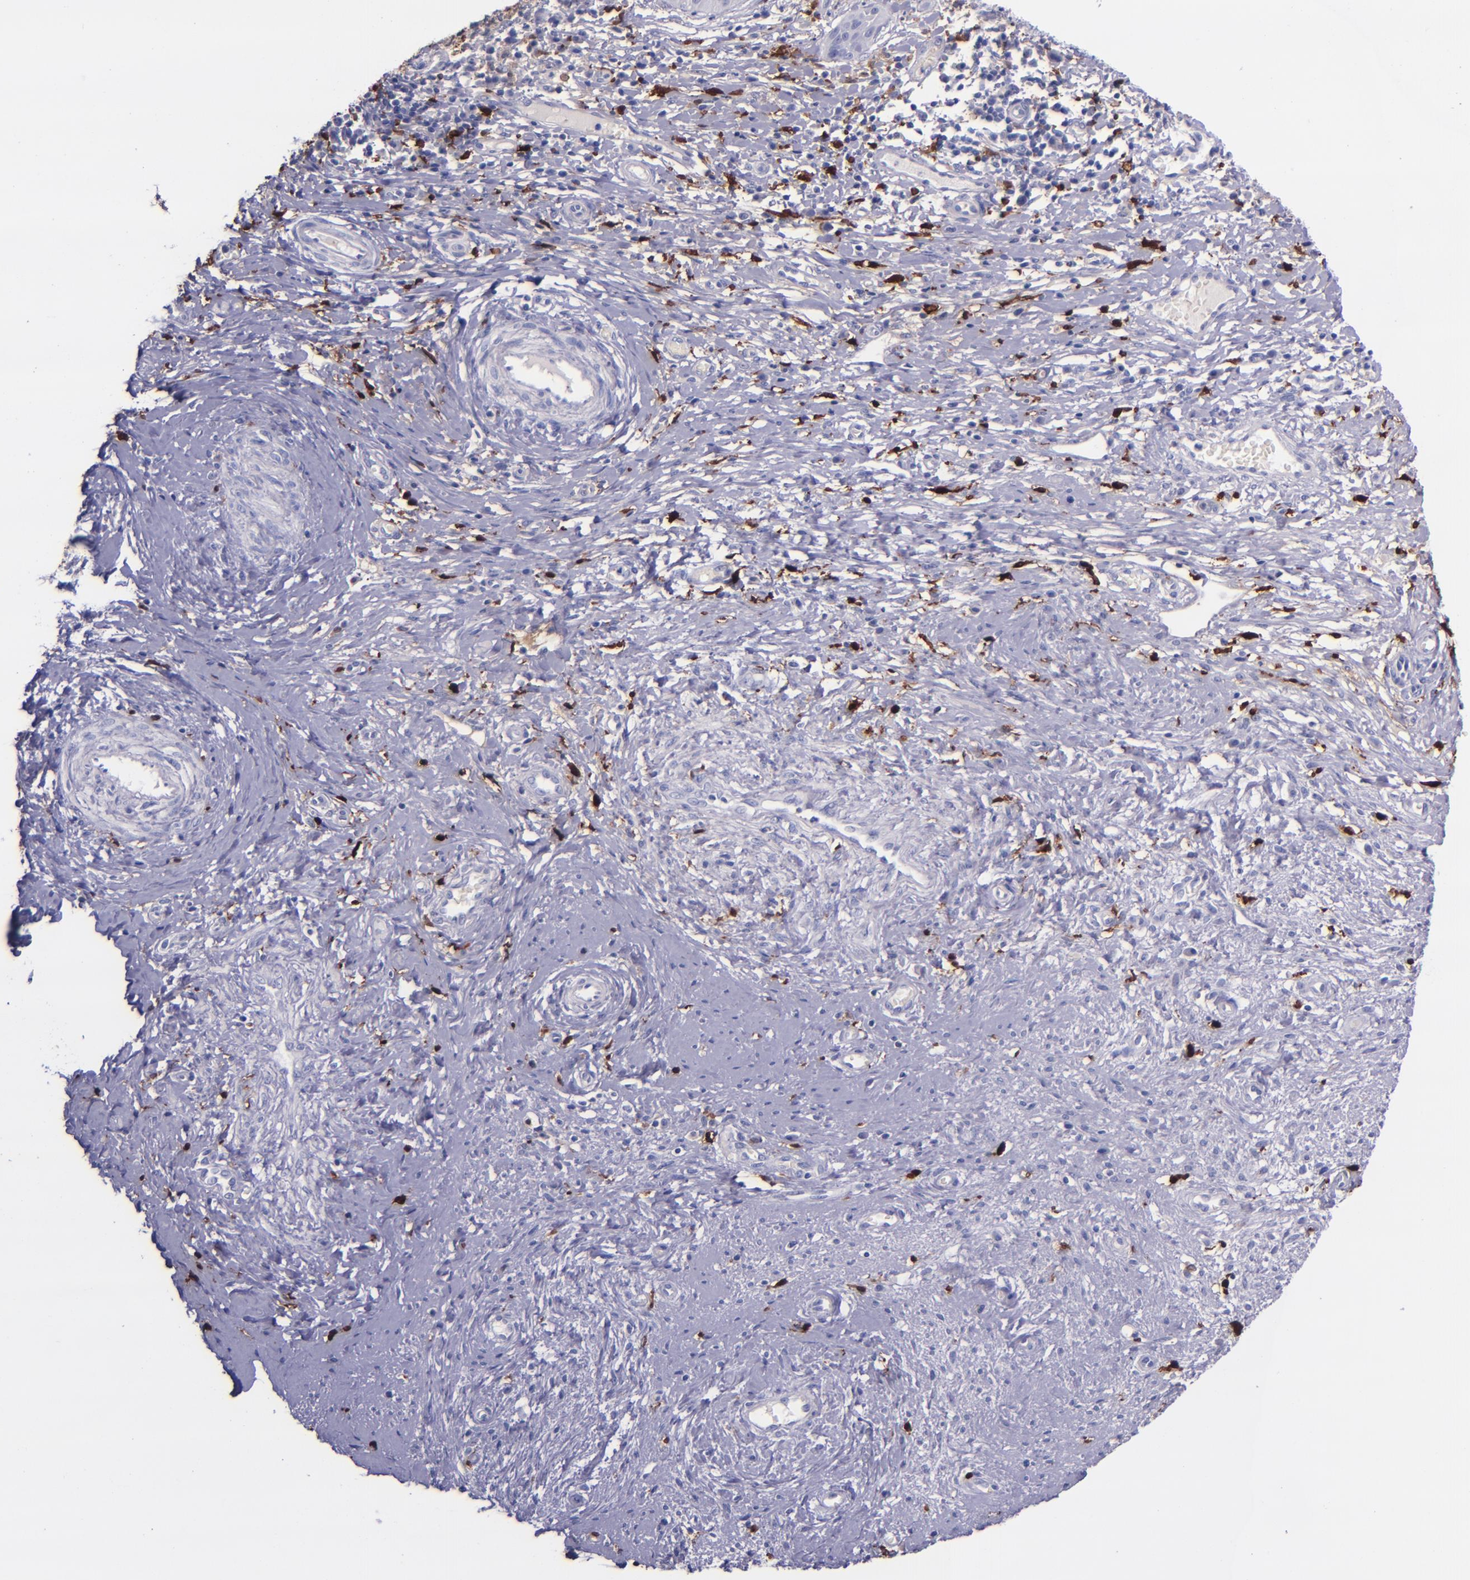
{"staining": {"intensity": "negative", "quantity": "none", "location": "none"}, "tissue": "cervical cancer", "cell_type": "Tumor cells", "image_type": "cancer", "snomed": [{"axis": "morphology", "description": "Normal tissue, NOS"}, {"axis": "morphology", "description": "Squamous cell carcinoma, NOS"}, {"axis": "topography", "description": "Cervix"}], "caption": "This is an immunohistochemistry micrograph of human cervical cancer (squamous cell carcinoma). There is no positivity in tumor cells.", "gene": "F13A1", "patient": {"sex": "female", "age": 39}}